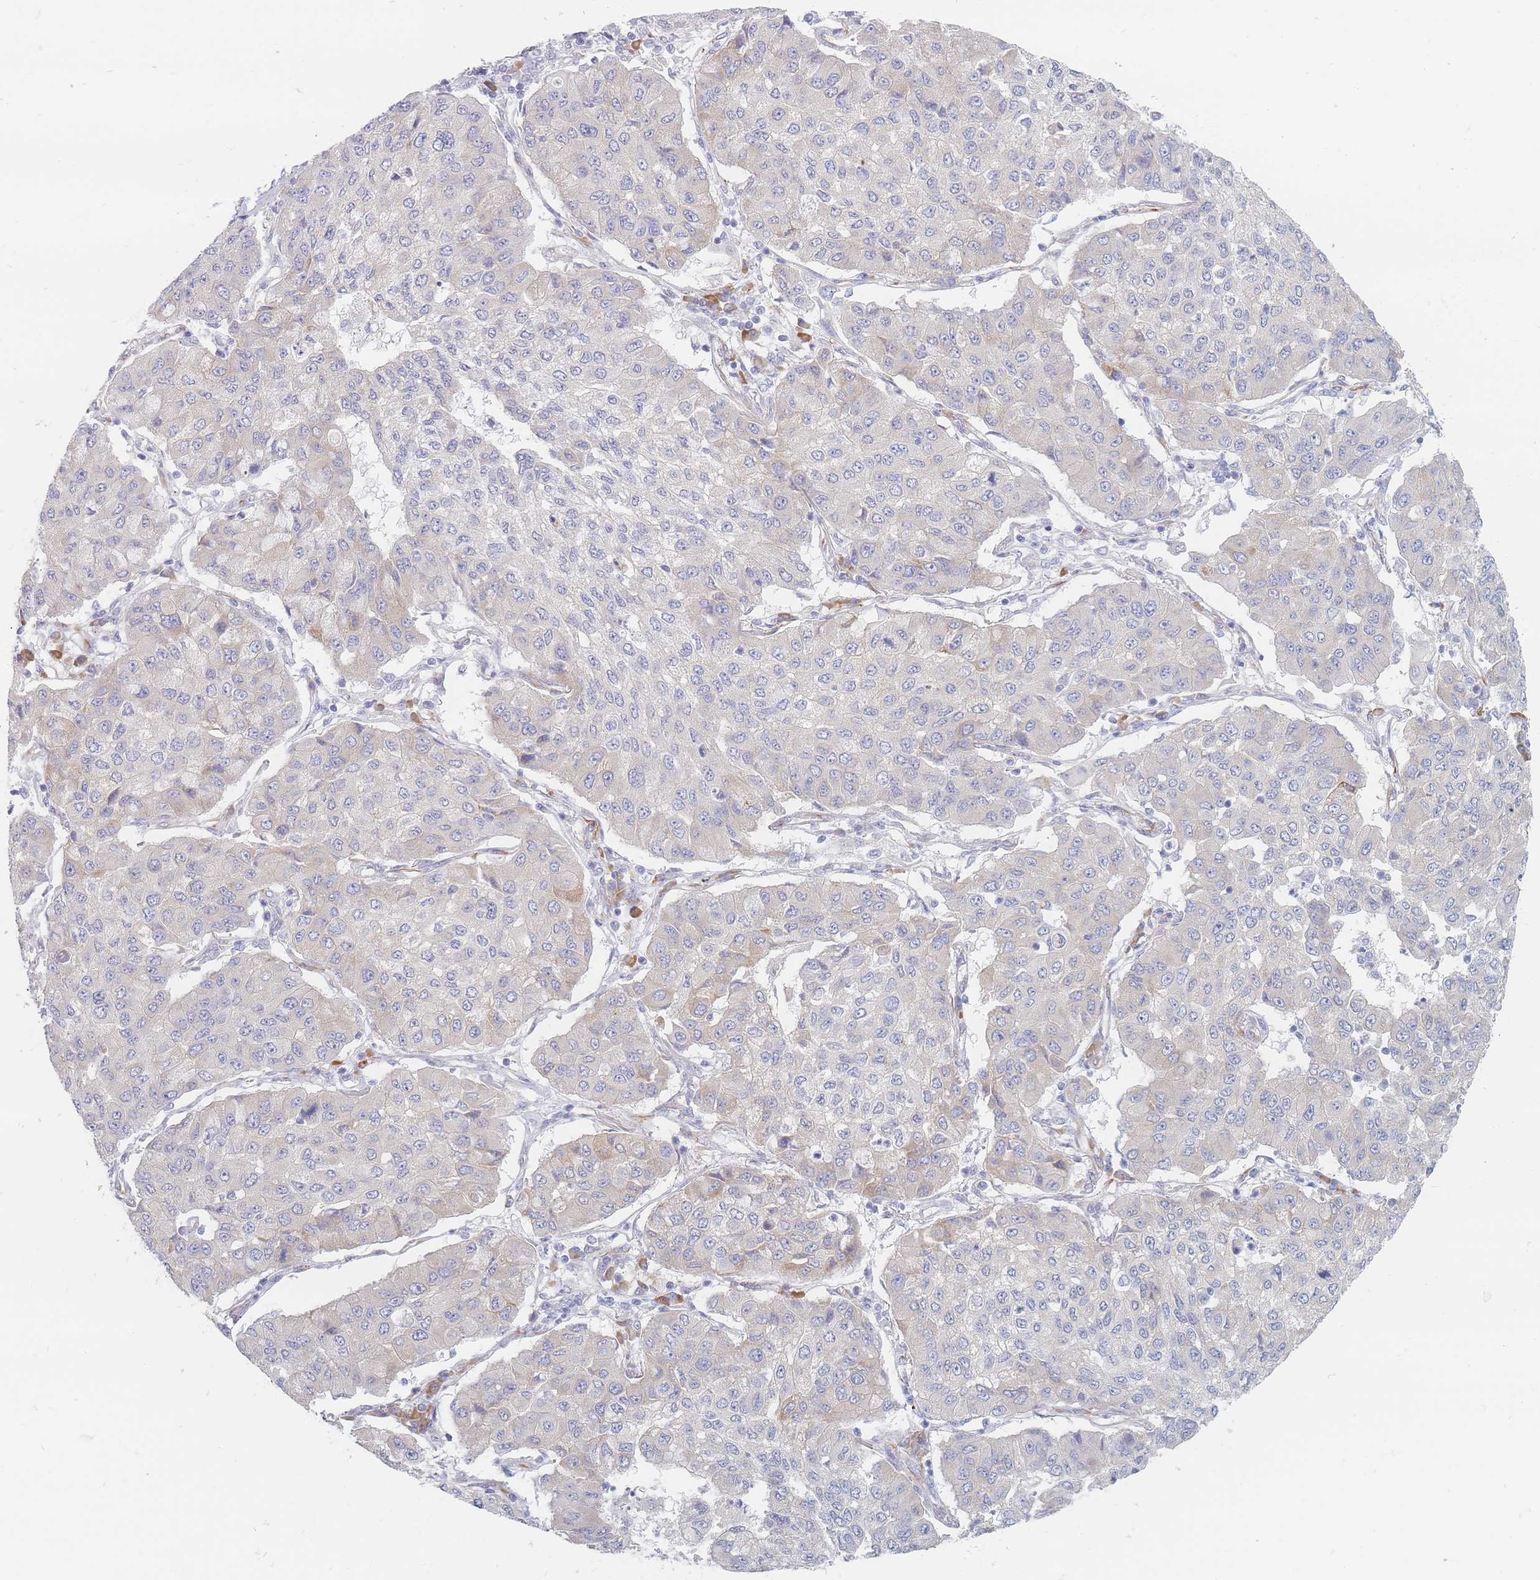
{"staining": {"intensity": "negative", "quantity": "none", "location": "none"}, "tissue": "lung cancer", "cell_type": "Tumor cells", "image_type": "cancer", "snomed": [{"axis": "morphology", "description": "Squamous cell carcinoma, NOS"}, {"axis": "topography", "description": "Lung"}], "caption": "Lung cancer was stained to show a protein in brown. There is no significant expression in tumor cells. Brightfield microscopy of IHC stained with DAB (brown) and hematoxylin (blue), captured at high magnification.", "gene": "ERBIN", "patient": {"sex": "male", "age": 74}}